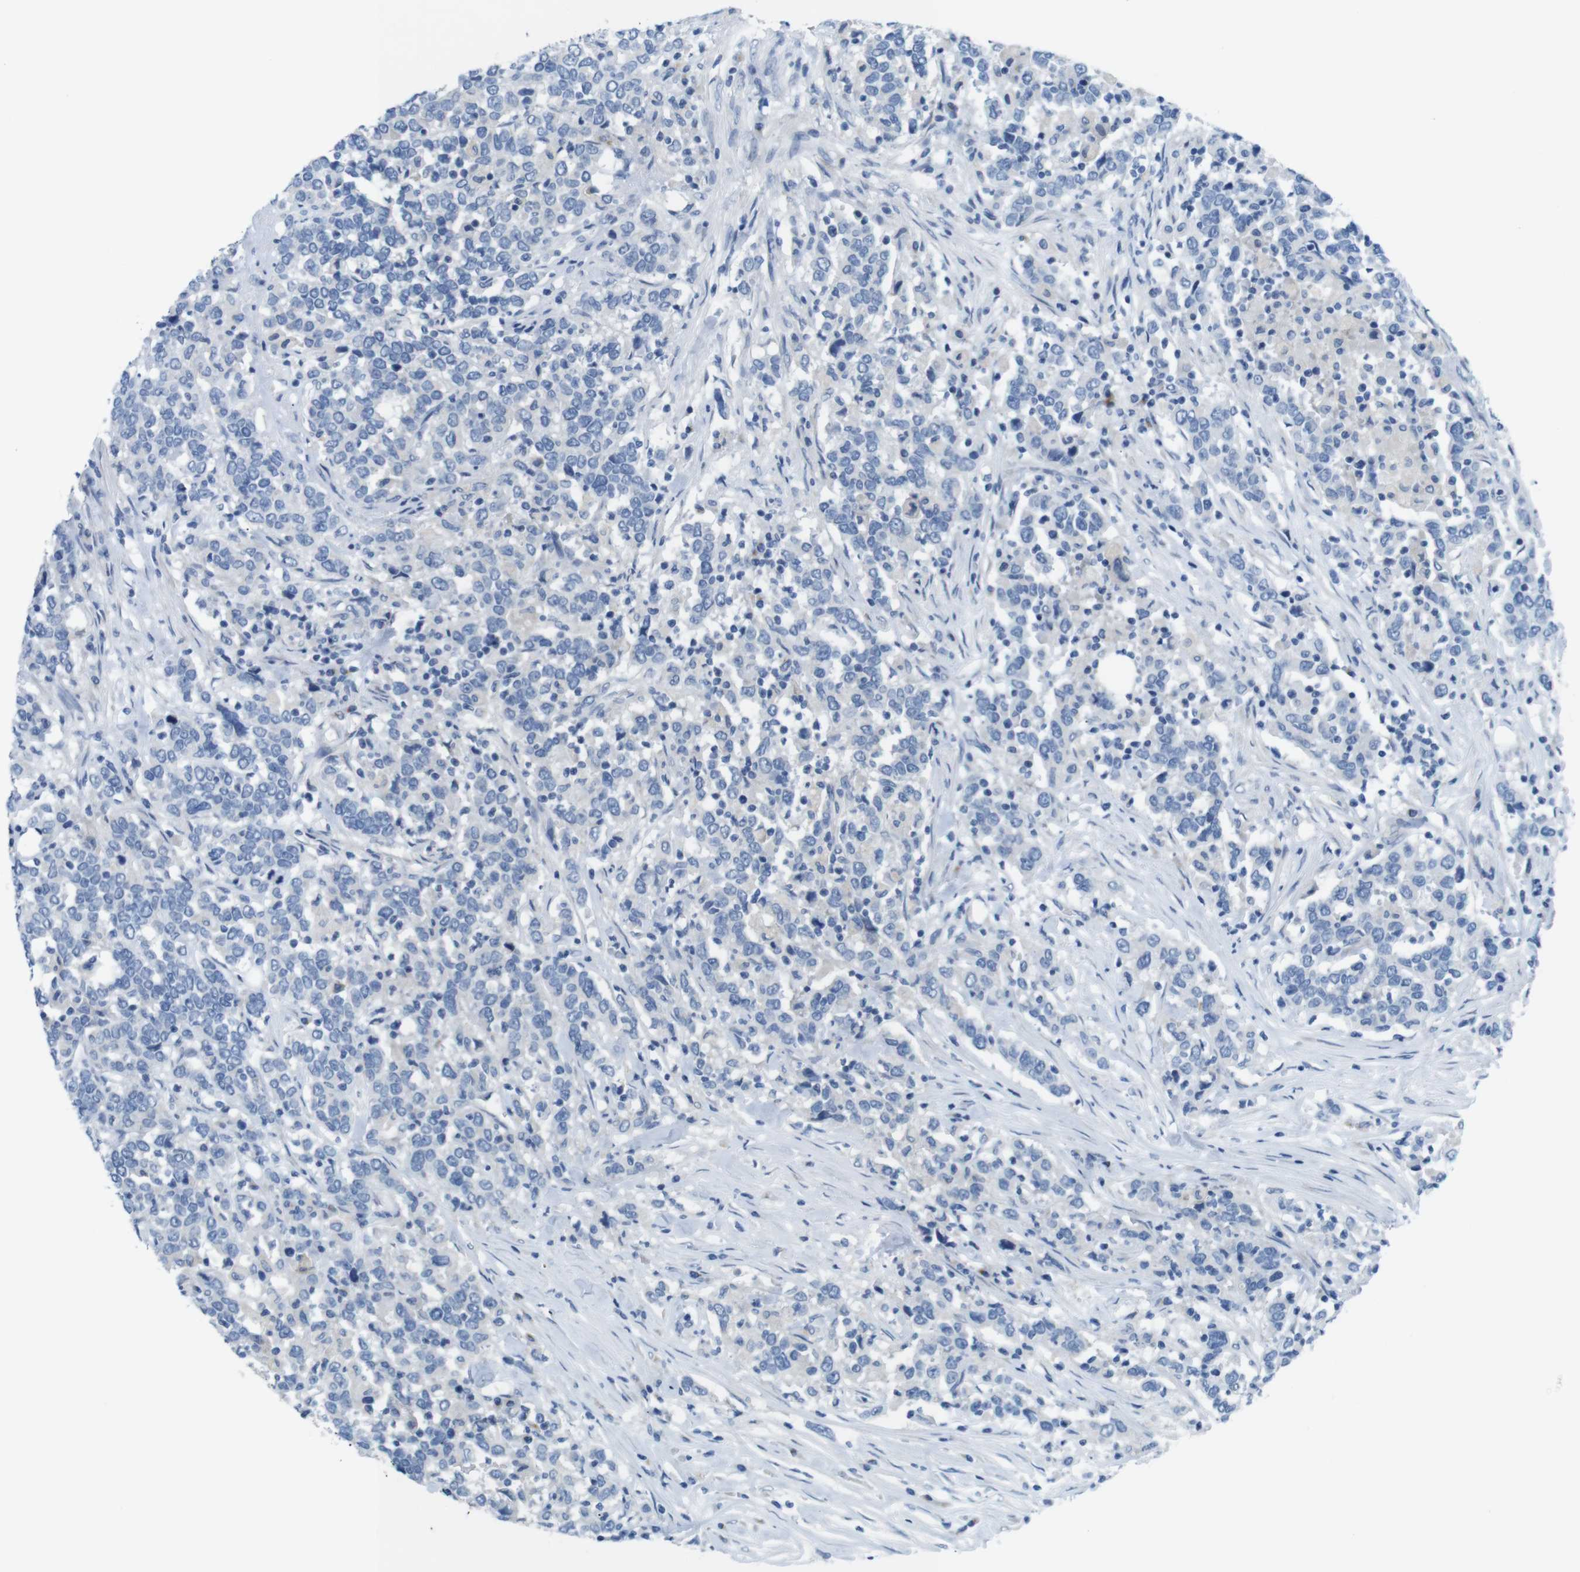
{"staining": {"intensity": "negative", "quantity": "none", "location": "none"}, "tissue": "urothelial cancer", "cell_type": "Tumor cells", "image_type": "cancer", "snomed": [{"axis": "morphology", "description": "Urothelial carcinoma, High grade"}, {"axis": "topography", "description": "Urinary bladder"}], "caption": "Tumor cells are negative for brown protein staining in high-grade urothelial carcinoma.", "gene": "GOLGA2", "patient": {"sex": "male", "age": 61}}